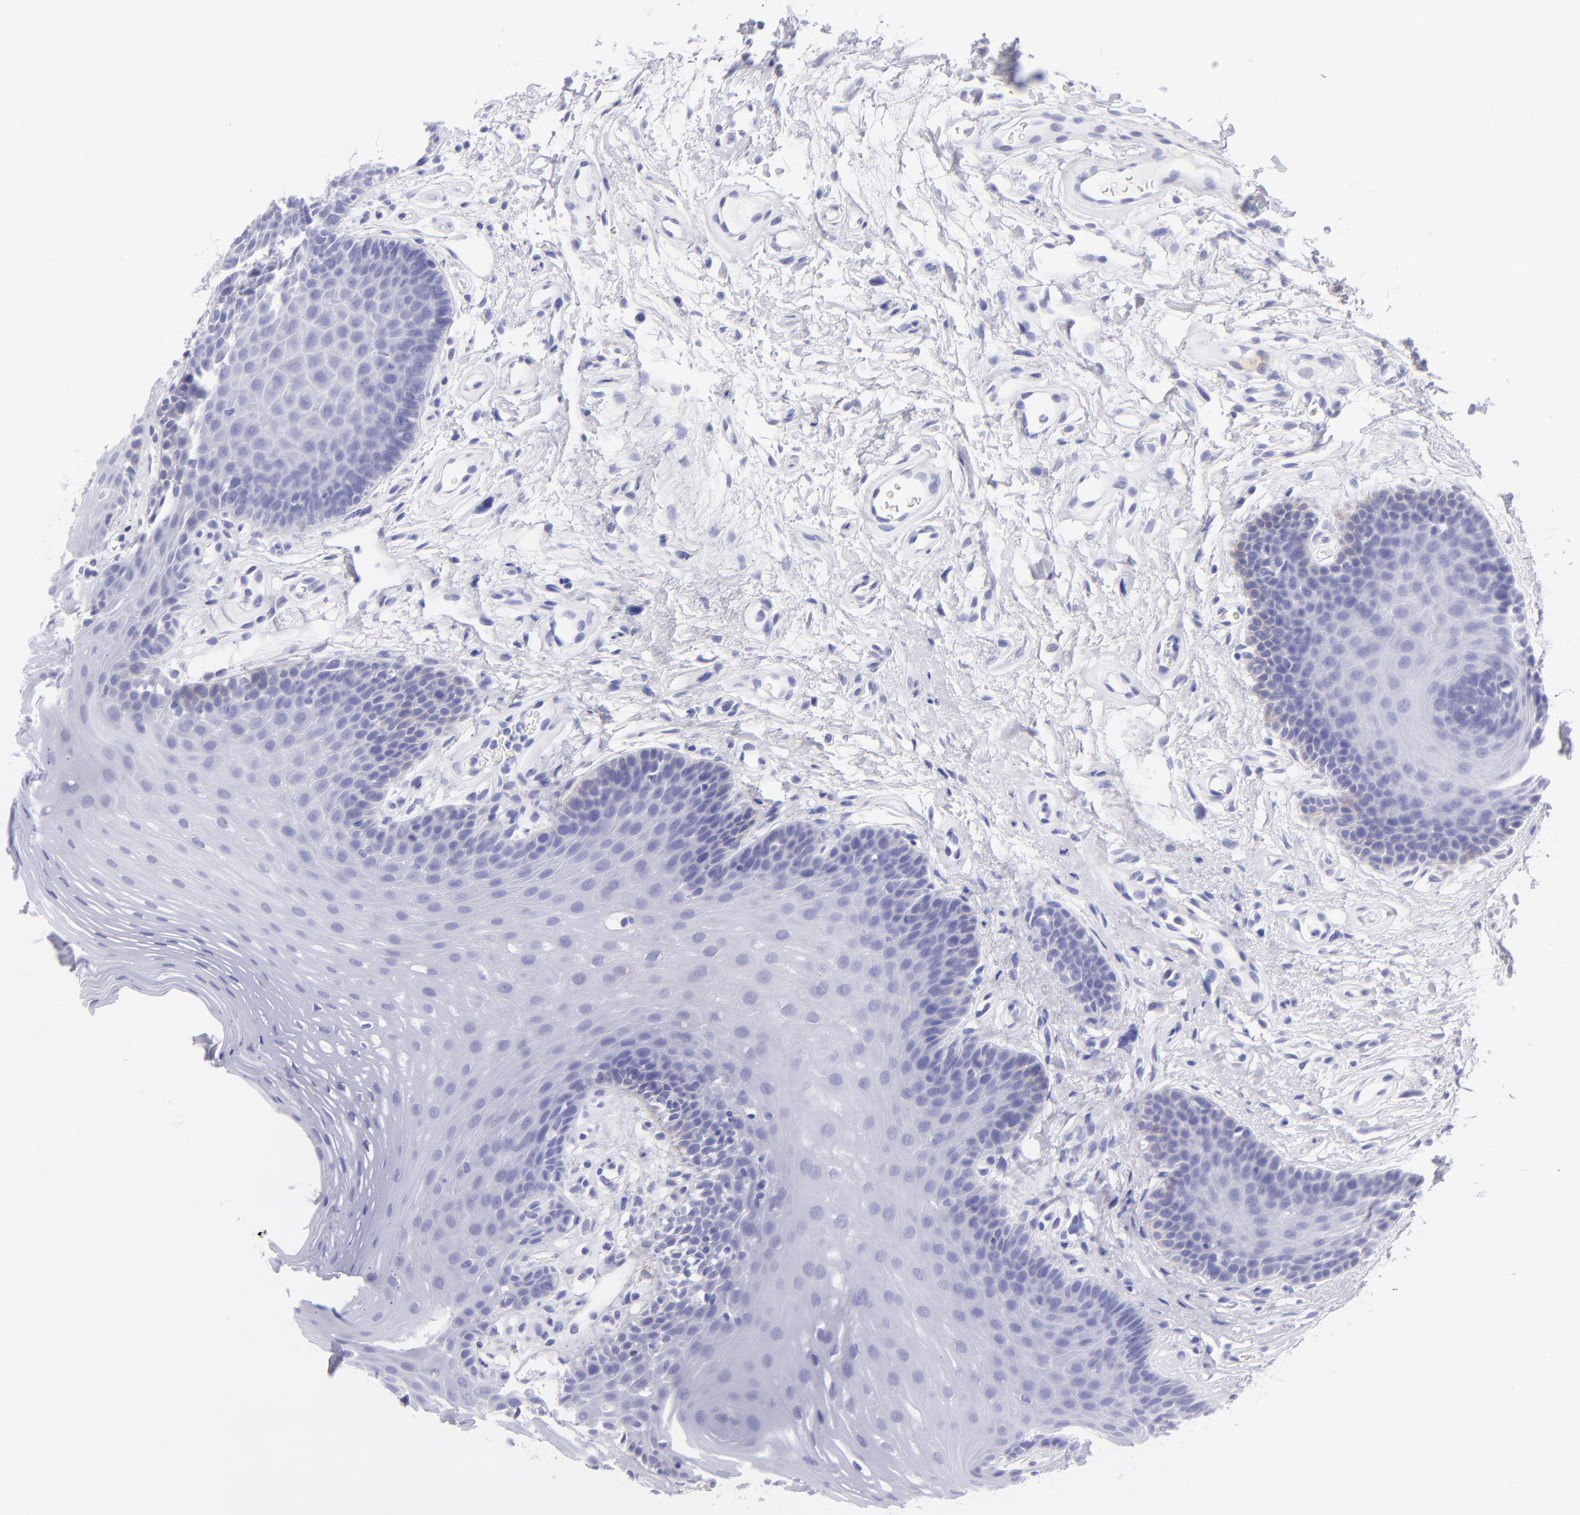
{"staining": {"intensity": "negative", "quantity": "none", "location": "none"}, "tissue": "oral mucosa", "cell_type": "Squamous epithelial cells", "image_type": "normal", "snomed": [{"axis": "morphology", "description": "Normal tissue, NOS"}, {"axis": "topography", "description": "Oral tissue"}], "caption": "Oral mucosa stained for a protein using immunohistochemistry reveals no expression squamous epithelial cells.", "gene": "SLC1A3", "patient": {"sex": "male", "age": 62}}